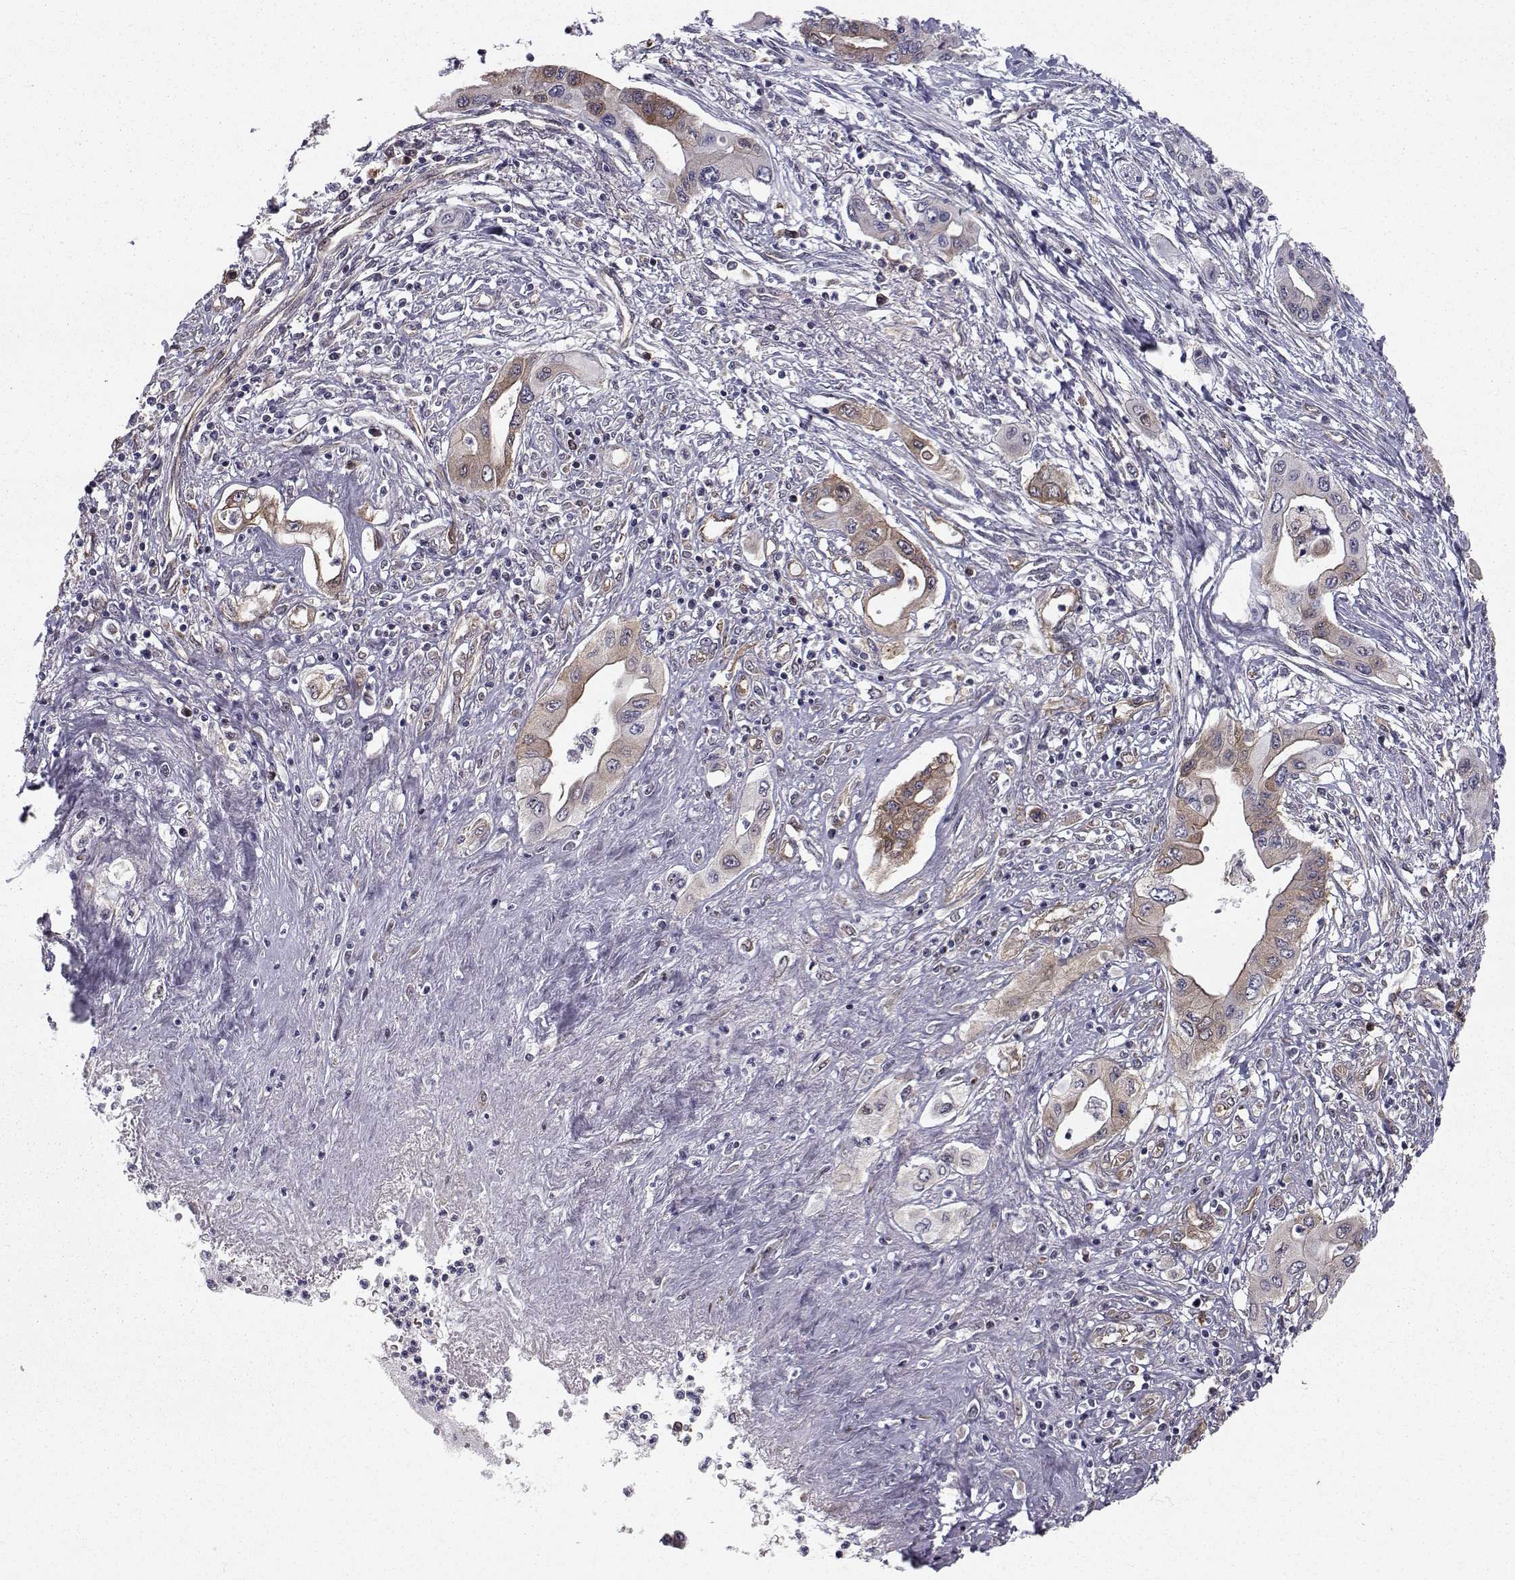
{"staining": {"intensity": "moderate", "quantity": "25%-75%", "location": "cytoplasmic/membranous"}, "tissue": "pancreatic cancer", "cell_type": "Tumor cells", "image_type": "cancer", "snomed": [{"axis": "morphology", "description": "Adenocarcinoma, NOS"}, {"axis": "topography", "description": "Pancreas"}], "caption": "Protein expression analysis of pancreatic cancer (adenocarcinoma) shows moderate cytoplasmic/membranous staining in approximately 25%-75% of tumor cells. (IHC, brightfield microscopy, high magnification).", "gene": "HSP90AB1", "patient": {"sex": "female", "age": 62}}